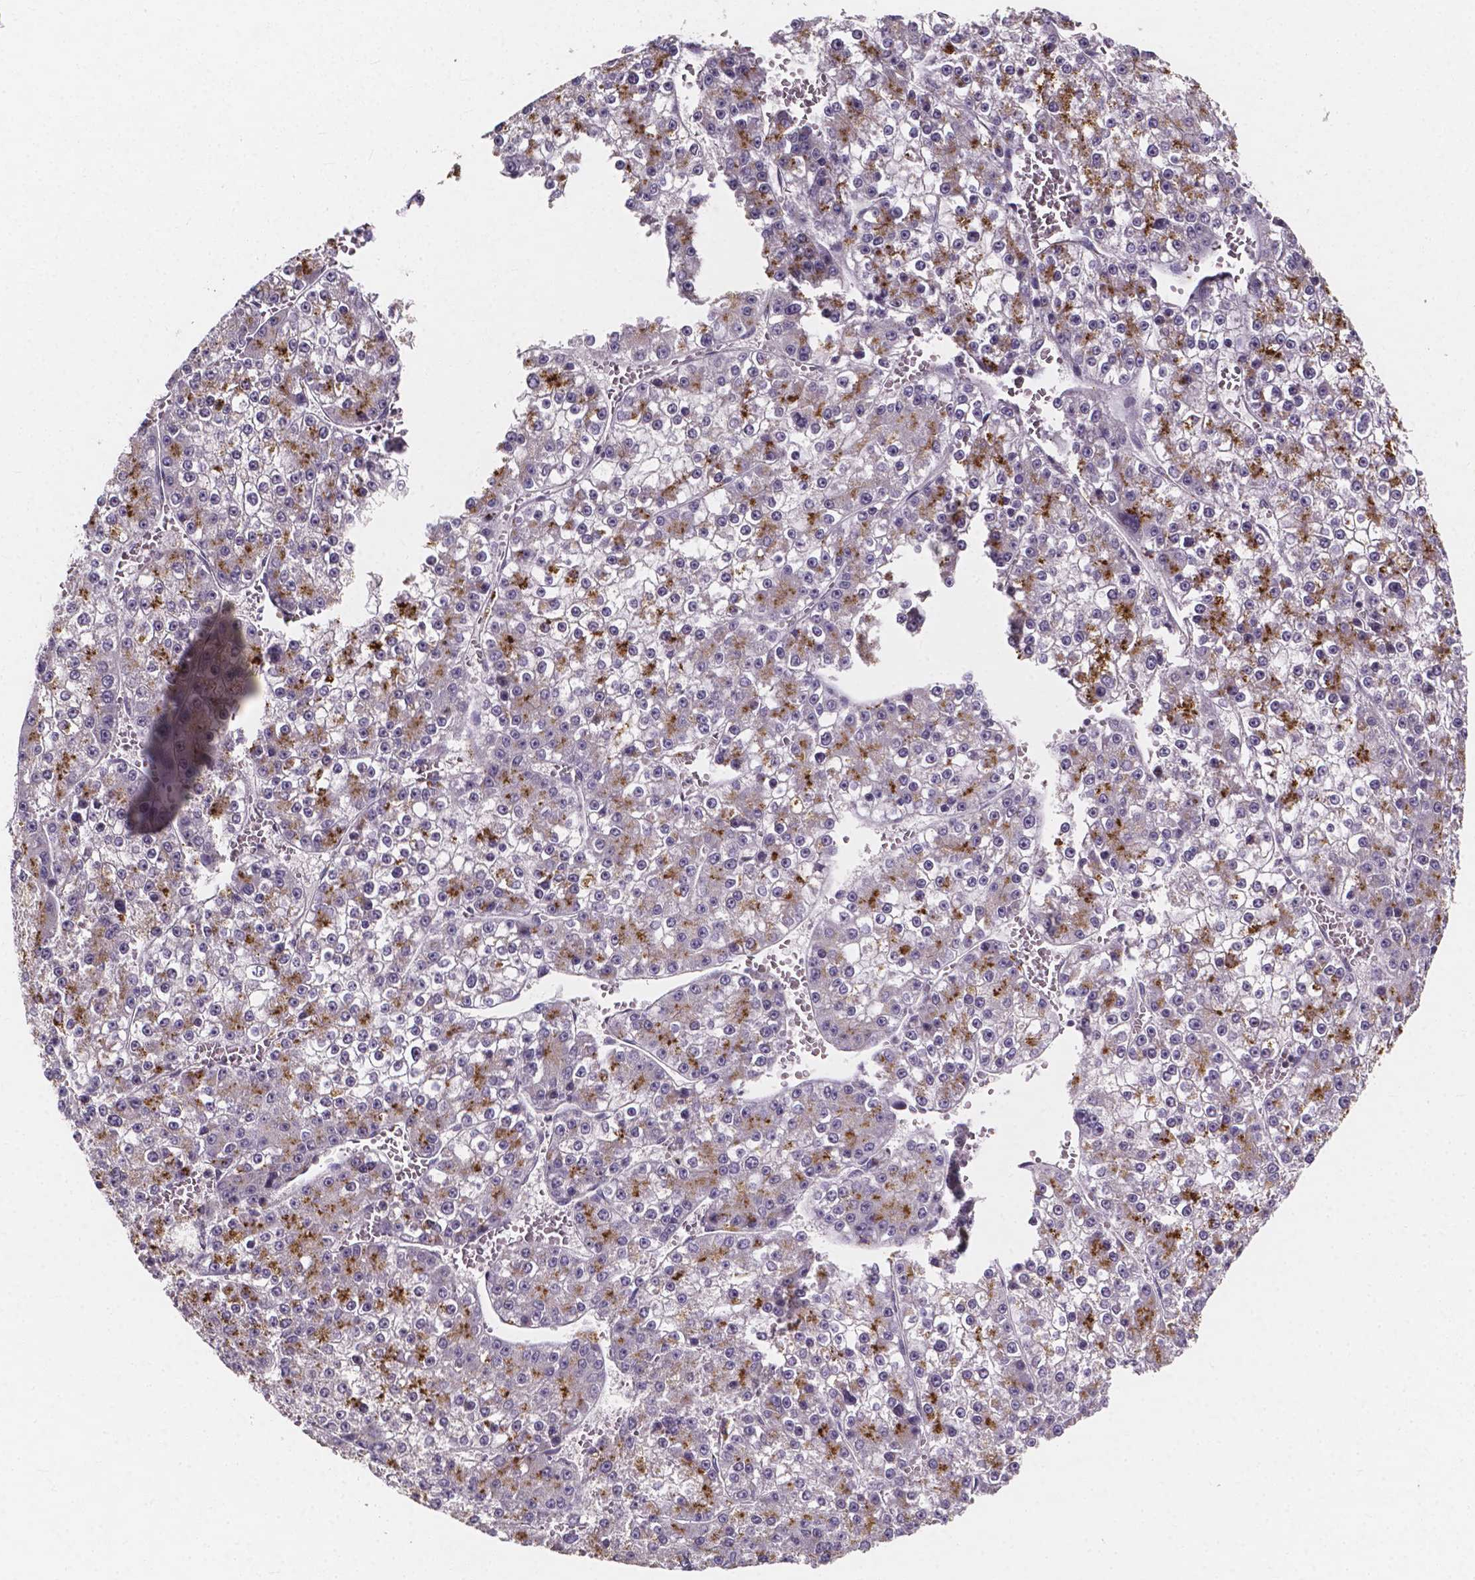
{"staining": {"intensity": "moderate", "quantity": "25%-75%", "location": "cytoplasmic/membranous"}, "tissue": "liver cancer", "cell_type": "Tumor cells", "image_type": "cancer", "snomed": [{"axis": "morphology", "description": "Carcinoma, Hepatocellular, NOS"}, {"axis": "topography", "description": "Liver"}], "caption": "This photomicrograph displays IHC staining of hepatocellular carcinoma (liver), with medium moderate cytoplasmic/membranous positivity in about 25%-75% of tumor cells.", "gene": "THEMIS", "patient": {"sex": "female", "age": 73}}